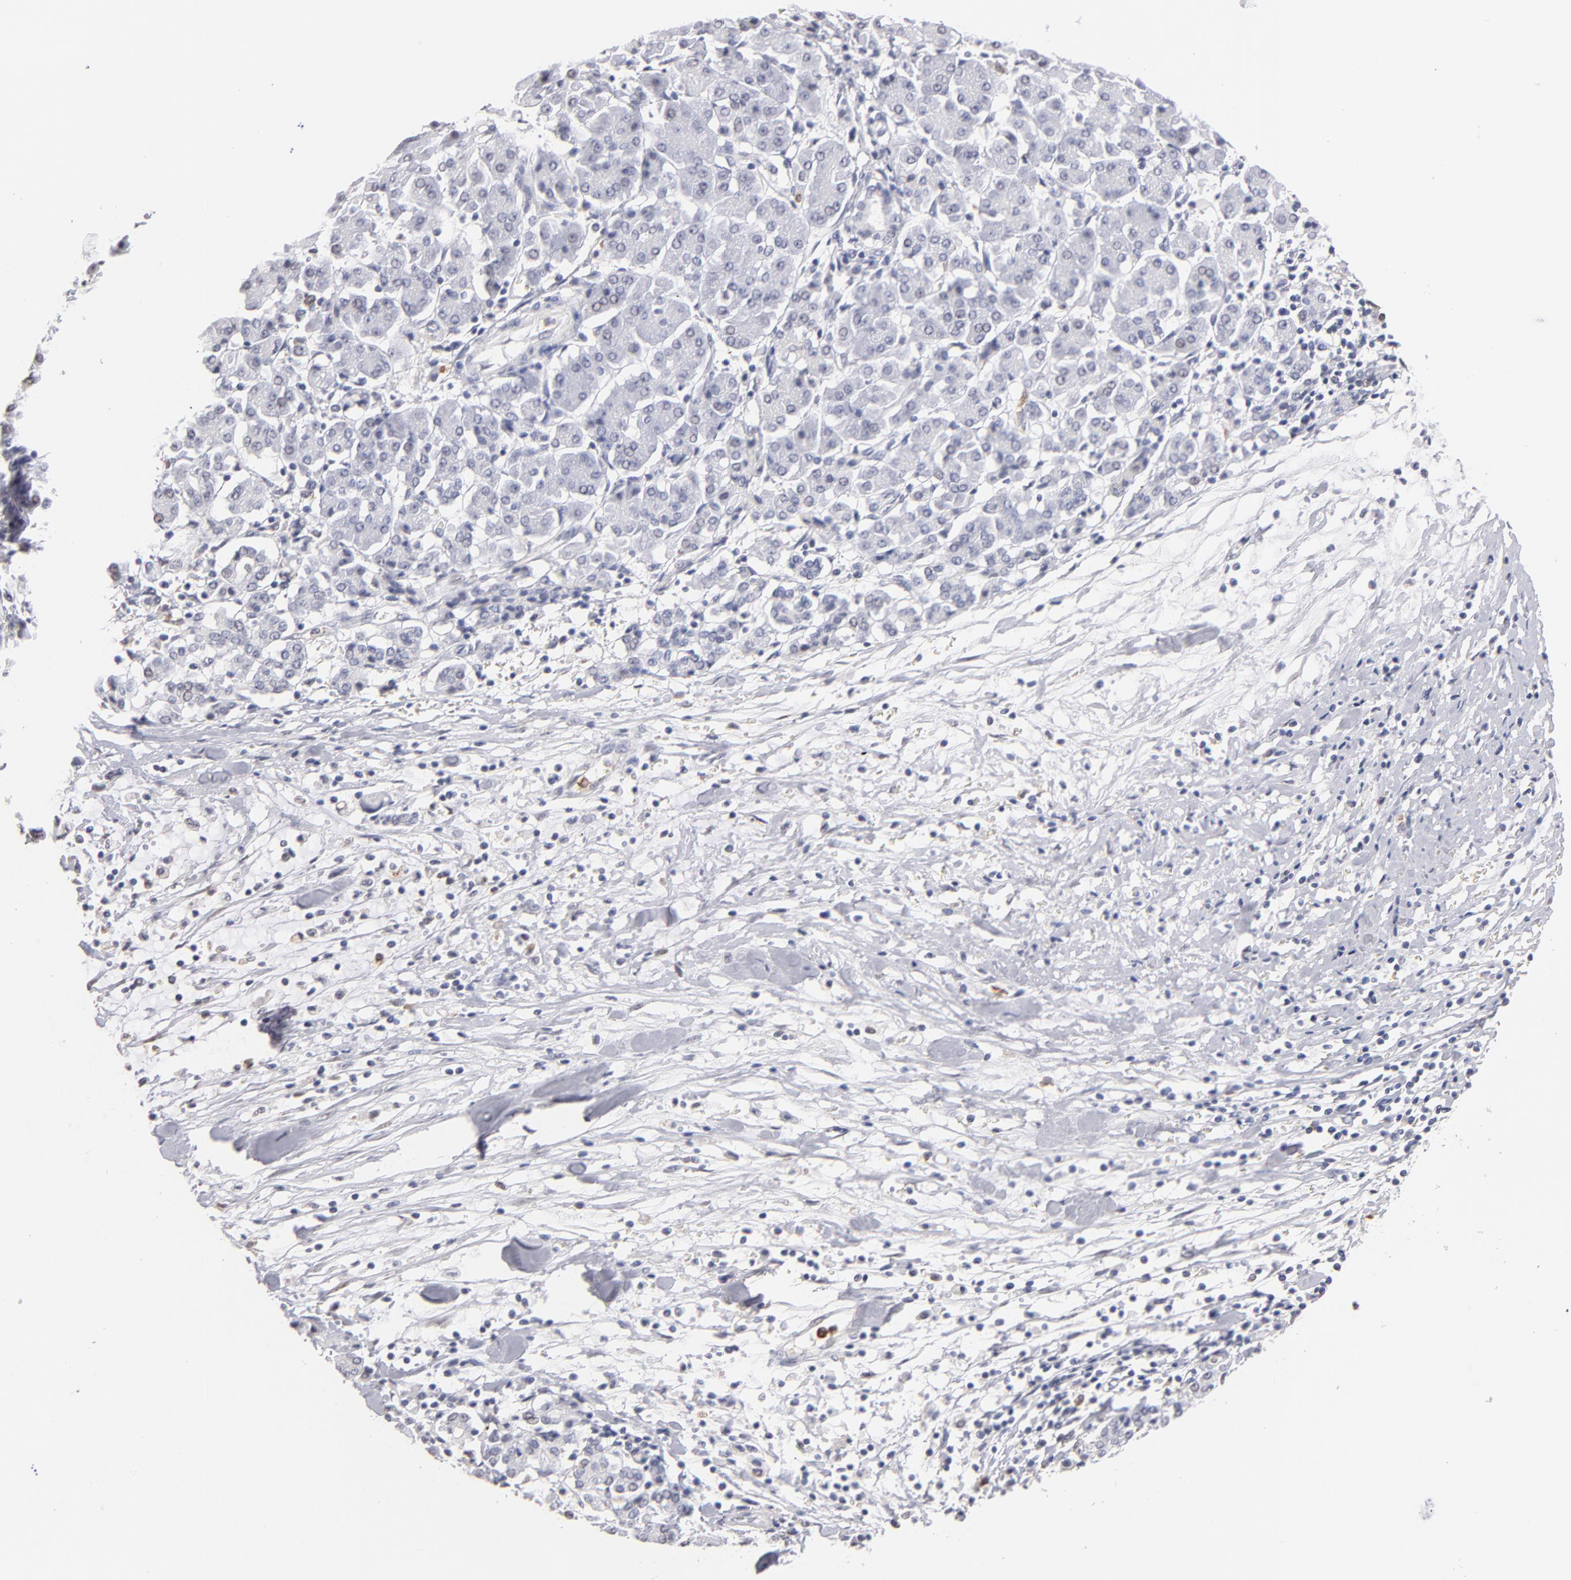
{"staining": {"intensity": "negative", "quantity": "none", "location": "none"}, "tissue": "pancreatic cancer", "cell_type": "Tumor cells", "image_type": "cancer", "snomed": [{"axis": "morphology", "description": "Adenocarcinoma, NOS"}, {"axis": "topography", "description": "Pancreas"}], "caption": "High power microscopy photomicrograph of an immunohistochemistry (IHC) image of adenocarcinoma (pancreatic), revealing no significant expression in tumor cells. The staining is performed using DAB brown chromogen with nuclei counter-stained in using hematoxylin.", "gene": "MGAM", "patient": {"sex": "female", "age": 57}}